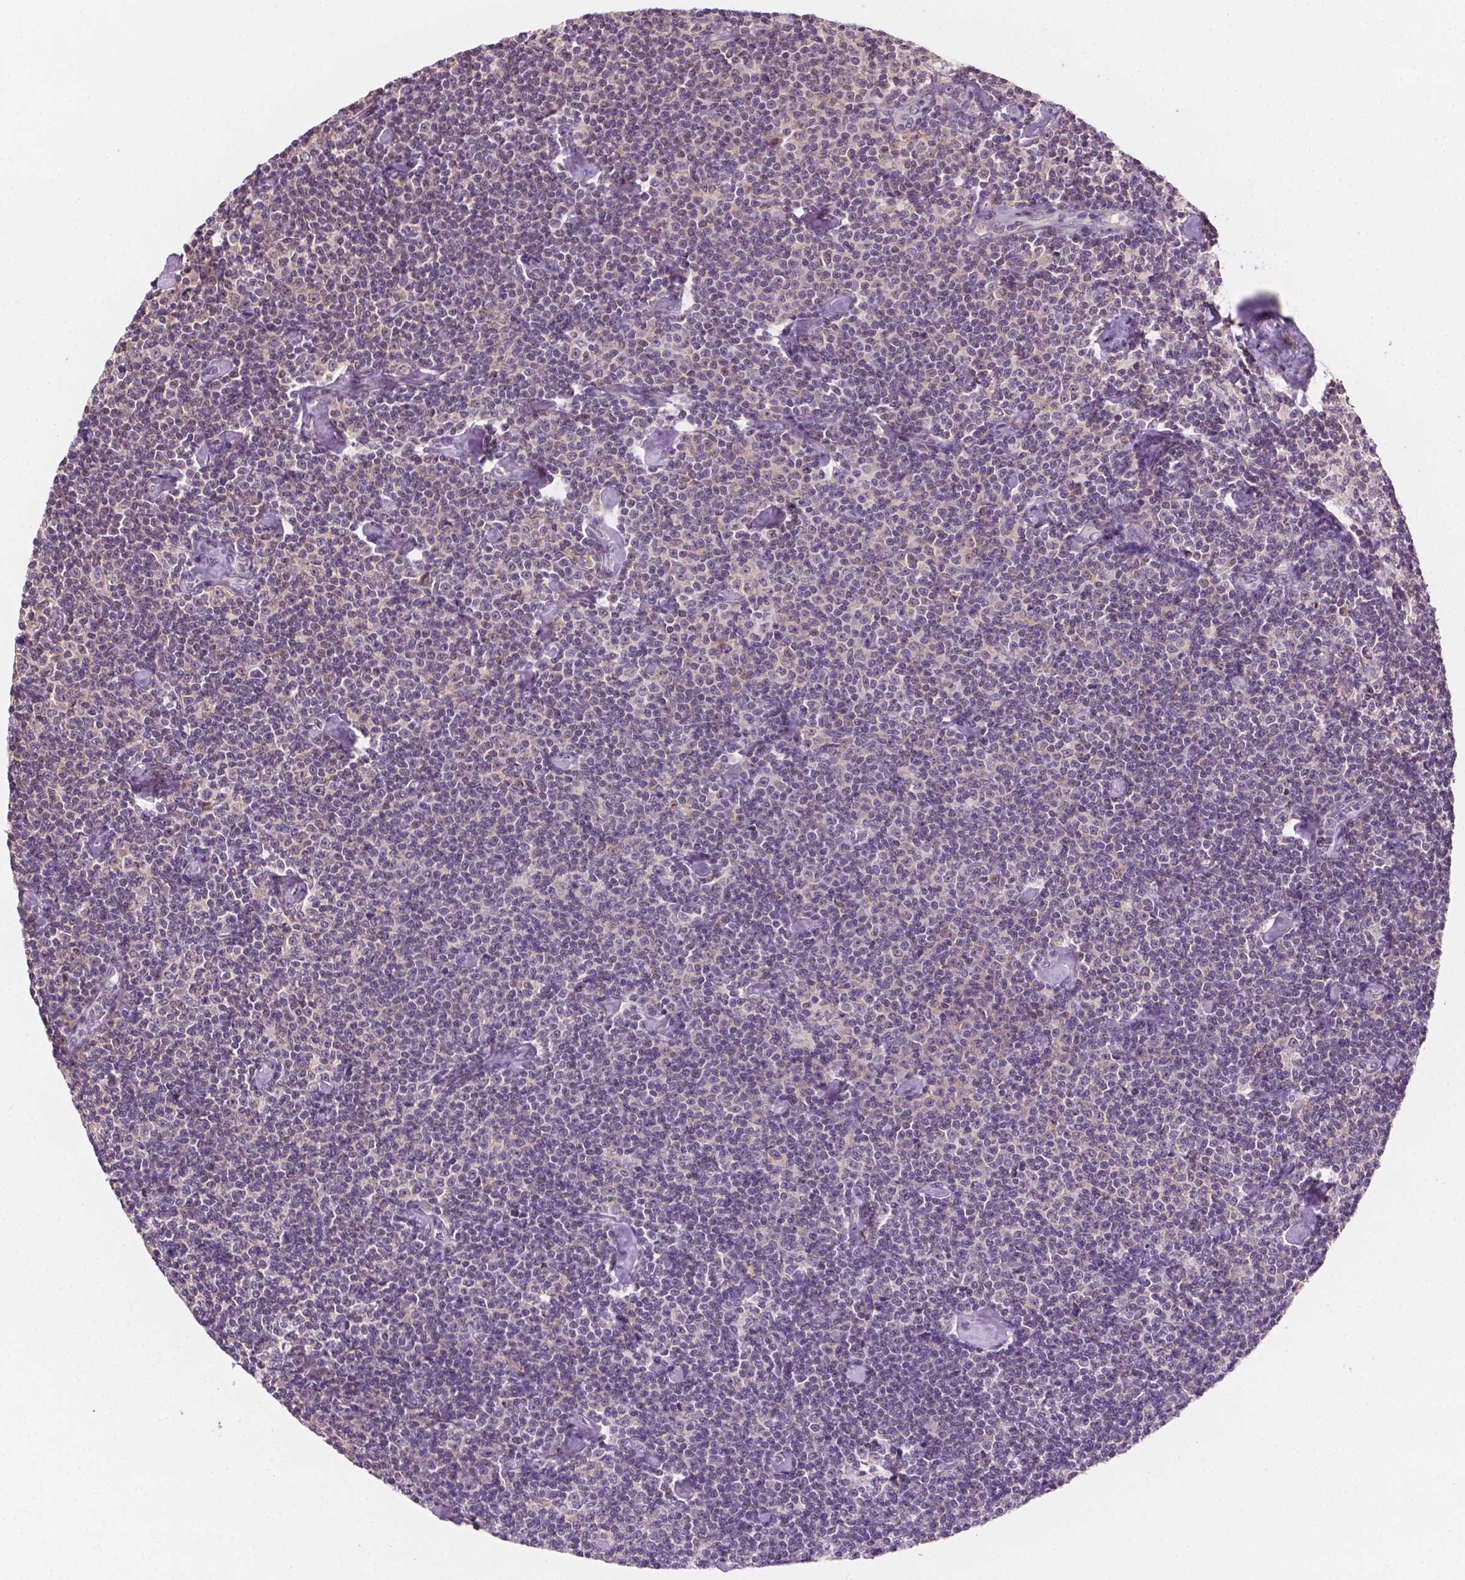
{"staining": {"intensity": "negative", "quantity": "none", "location": "none"}, "tissue": "lymphoma", "cell_type": "Tumor cells", "image_type": "cancer", "snomed": [{"axis": "morphology", "description": "Malignant lymphoma, non-Hodgkin's type, Low grade"}, {"axis": "topography", "description": "Lymph node"}], "caption": "Immunohistochemistry photomicrograph of neoplastic tissue: lymphoma stained with DAB demonstrates no significant protein positivity in tumor cells.", "gene": "MROH6", "patient": {"sex": "male", "age": 81}}